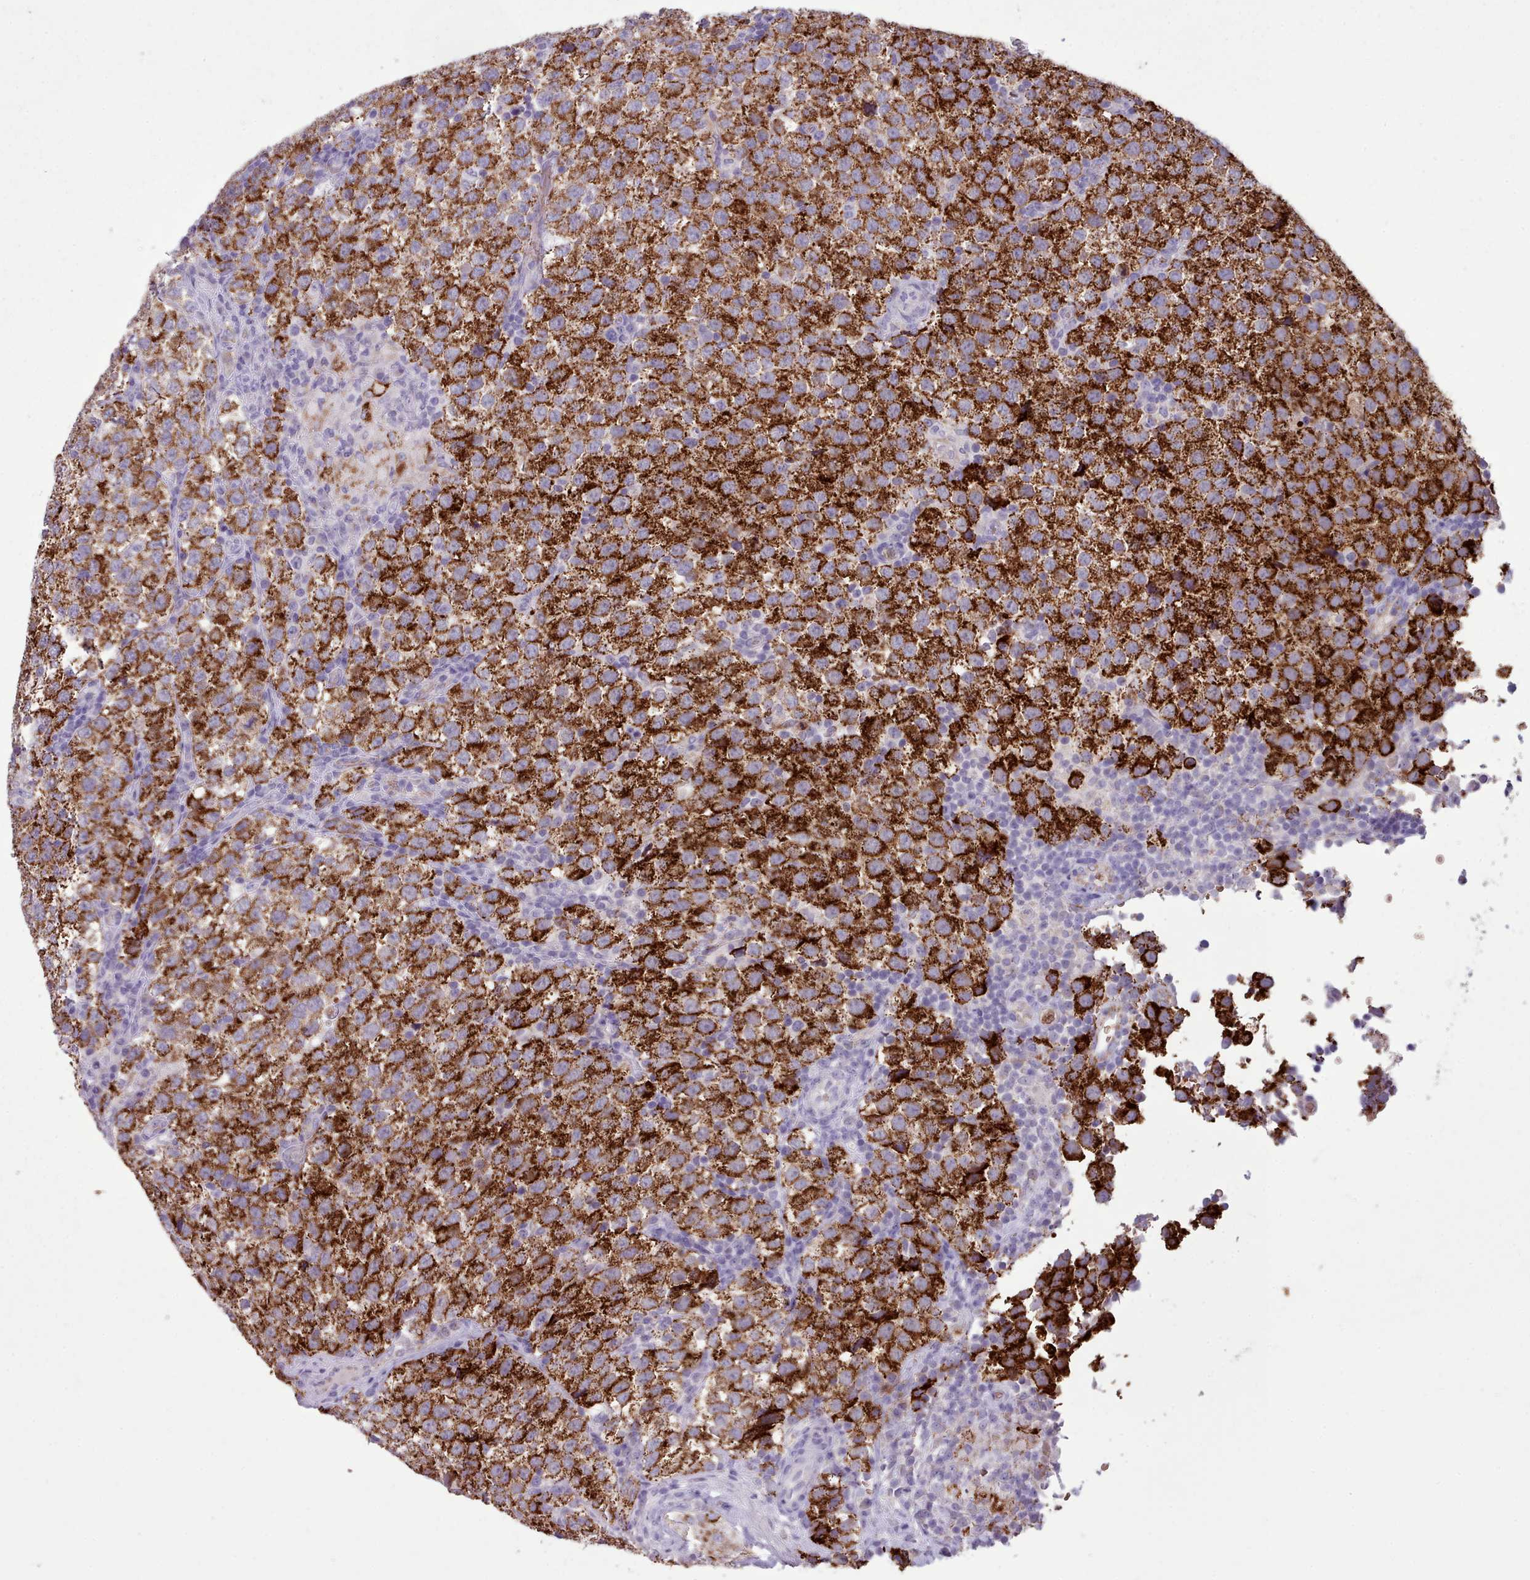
{"staining": {"intensity": "strong", "quantity": ">75%", "location": "cytoplasmic/membranous"}, "tissue": "testis cancer", "cell_type": "Tumor cells", "image_type": "cancer", "snomed": [{"axis": "morphology", "description": "Seminoma, NOS"}, {"axis": "topography", "description": "Testis"}], "caption": "The immunohistochemical stain labels strong cytoplasmic/membranous positivity in tumor cells of testis cancer tissue. (brown staining indicates protein expression, while blue staining denotes nuclei).", "gene": "AK4", "patient": {"sex": "male", "age": 34}}